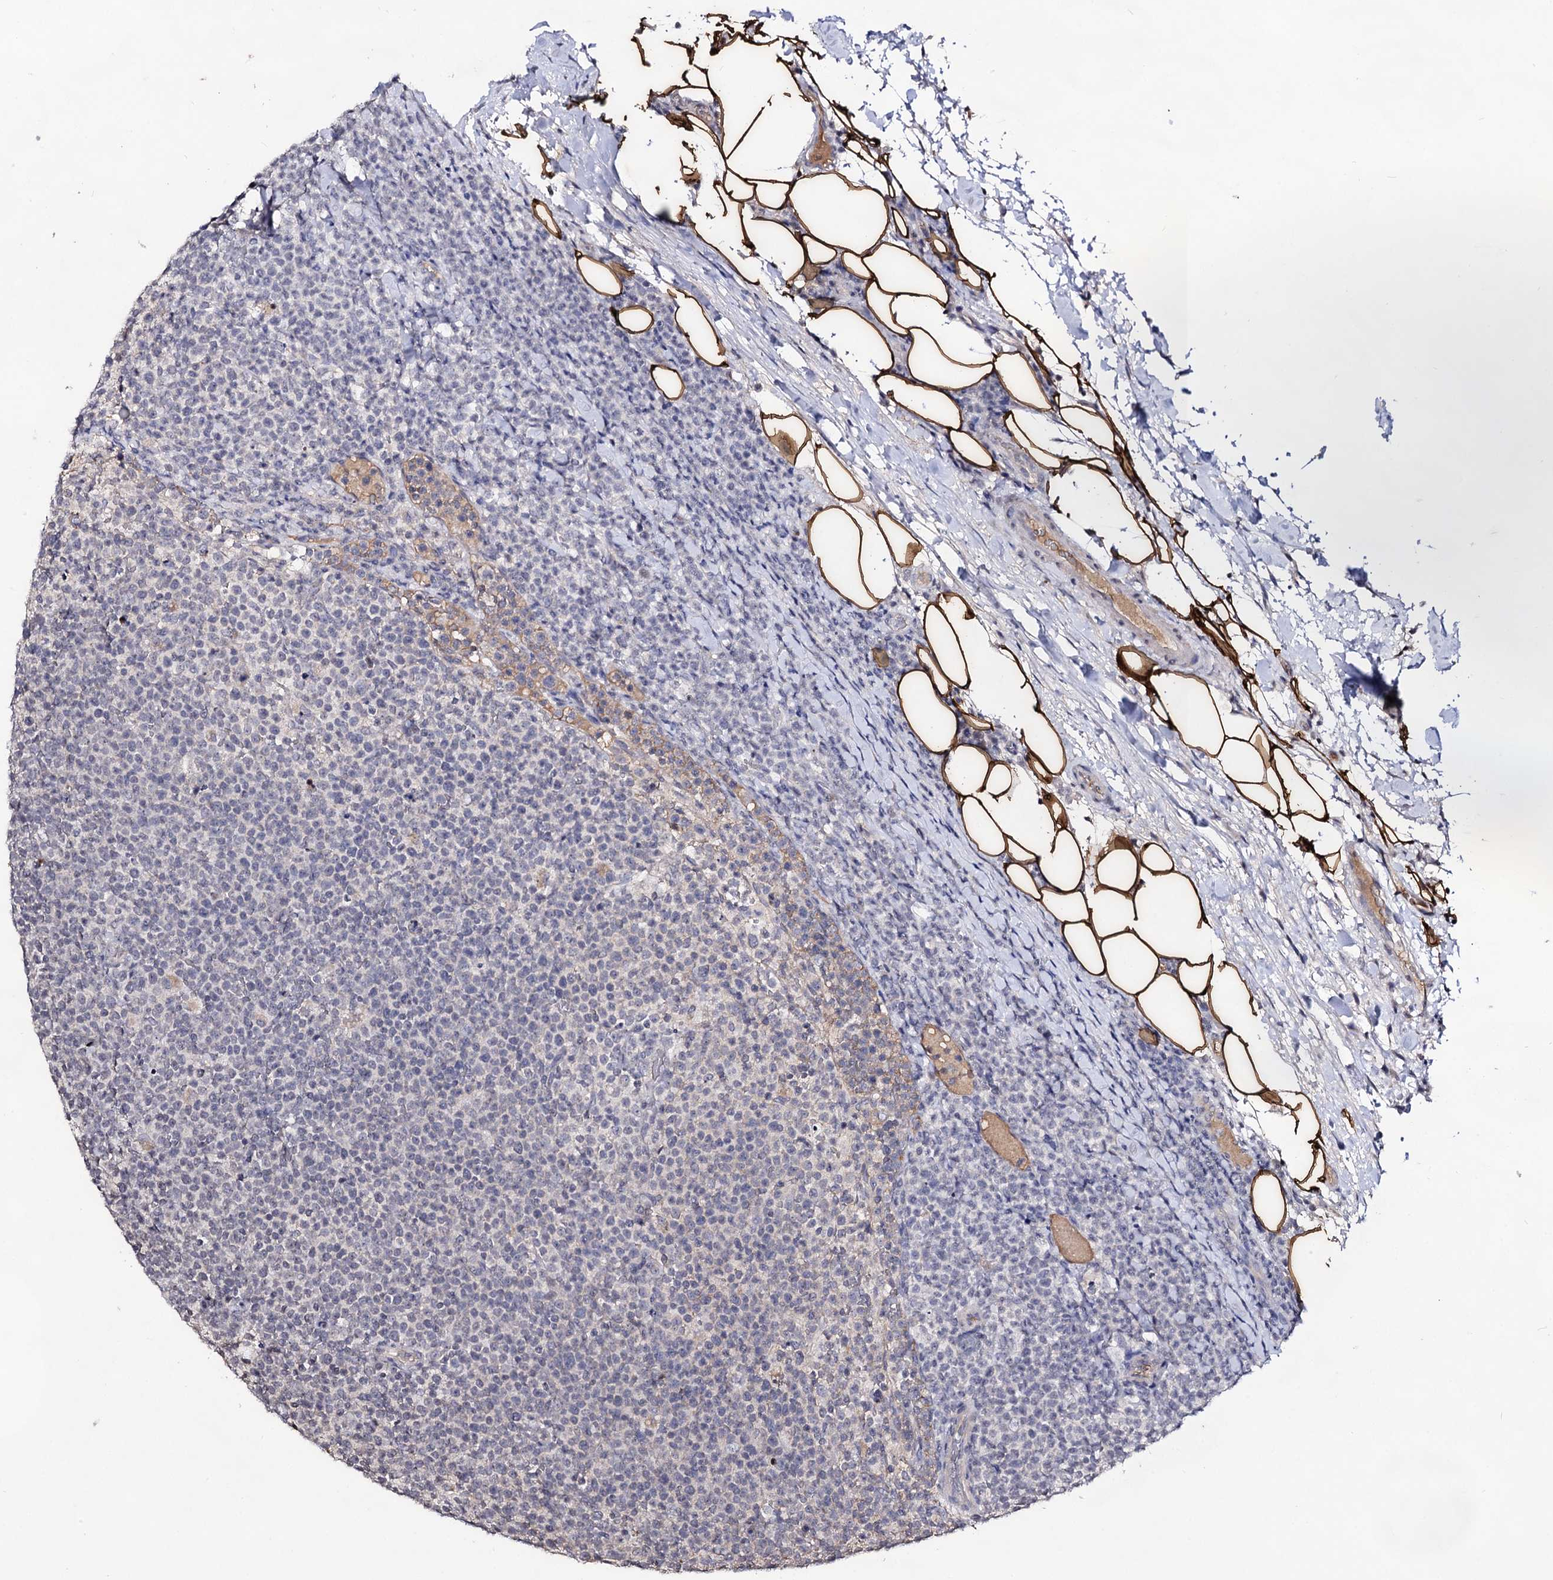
{"staining": {"intensity": "negative", "quantity": "none", "location": "none"}, "tissue": "lymphoma", "cell_type": "Tumor cells", "image_type": "cancer", "snomed": [{"axis": "morphology", "description": "Malignant lymphoma, non-Hodgkin's type, High grade"}, {"axis": "topography", "description": "Lymph node"}], "caption": "Photomicrograph shows no significant protein staining in tumor cells of high-grade malignant lymphoma, non-Hodgkin's type.", "gene": "PLIN1", "patient": {"sex": "male", "age": 61}}